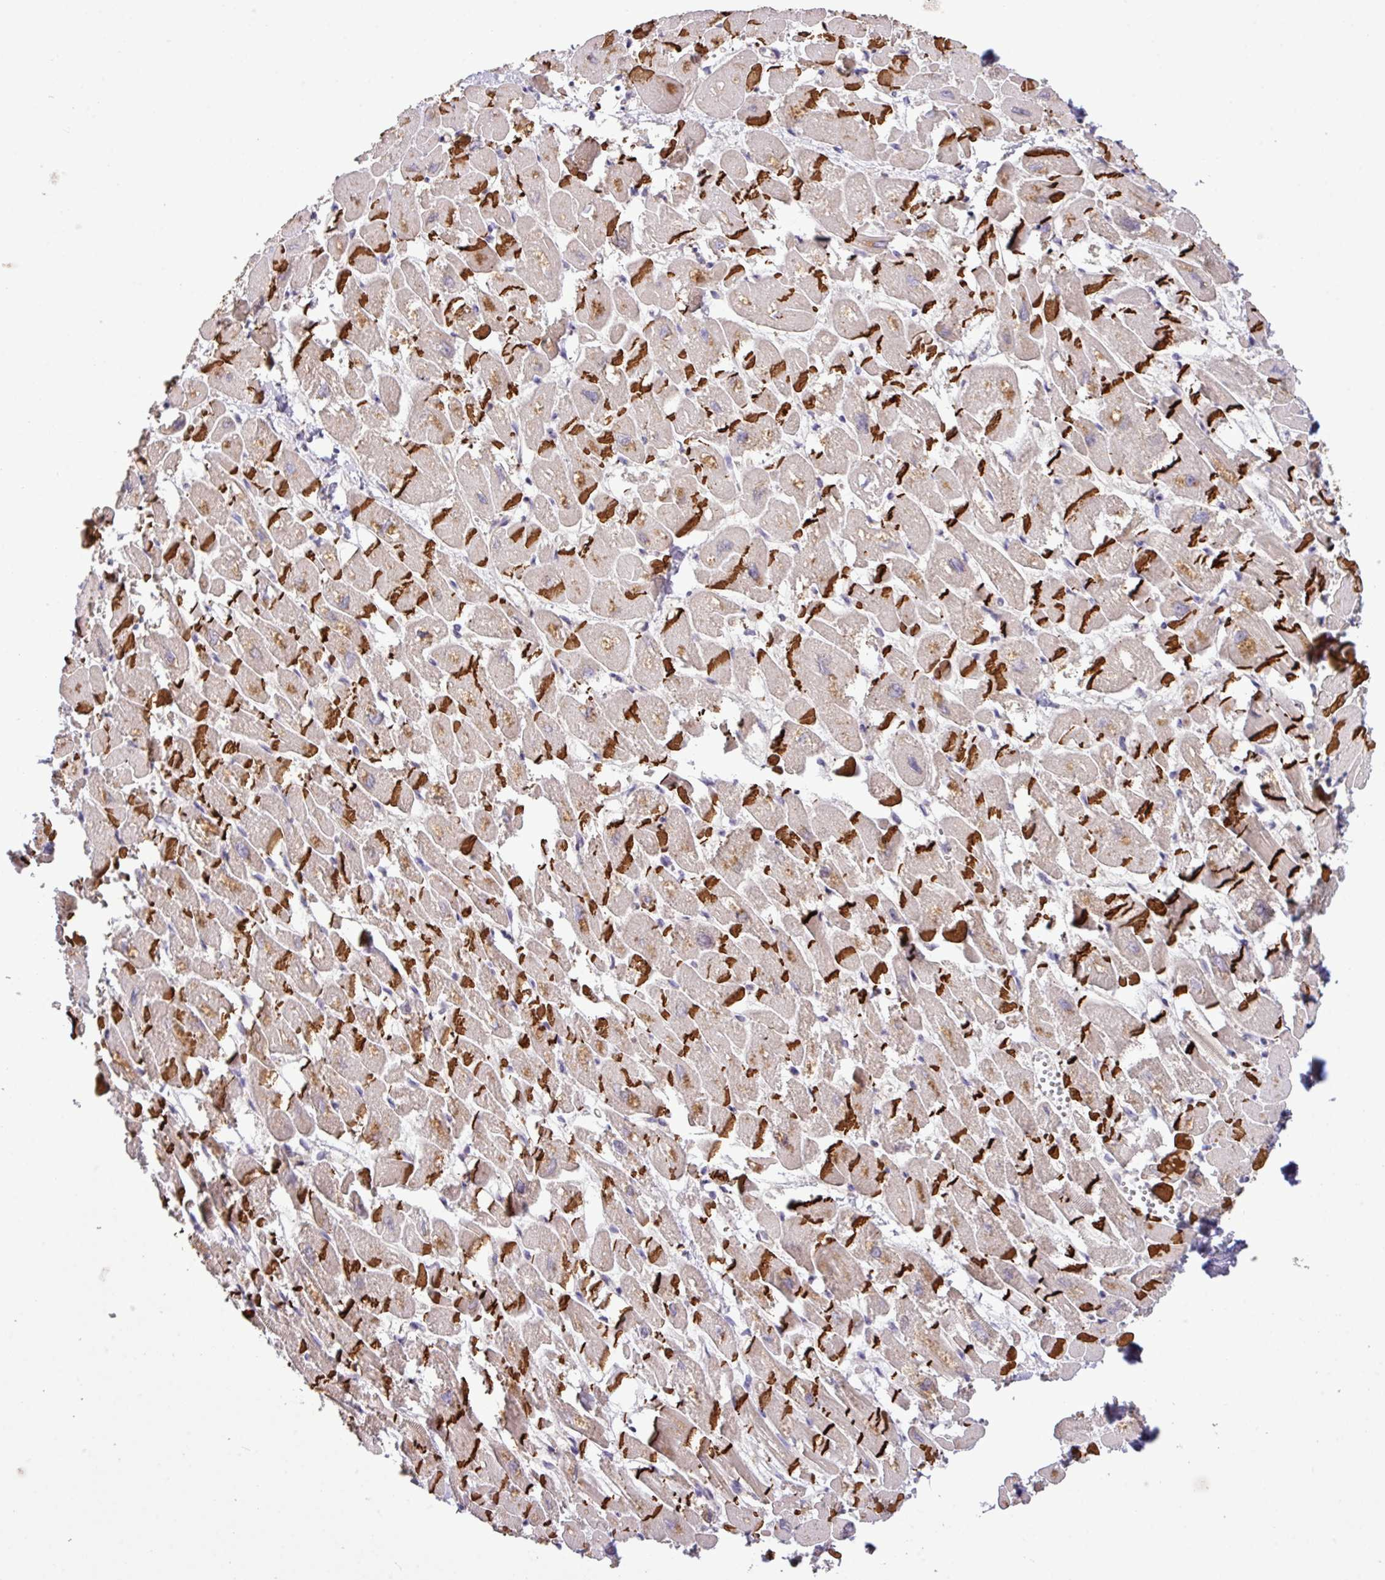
{"staining": {"intensity": "strong", "quantity": ">75%", "location": "cytoplasmic/membranous"}, "tissue": "heart muscle", "cell_type": "Cardiomyocytes", "image_type": "normal", "snomed": [{"axis": "morphology", "description": "Normal tissue, NOS"}, {"axis": "topography", "description": "Heart"}], "caption": "This photomicrograph shows unremarkable heart muscle stained with immunohistochemistry (IHC) to label a protein in brown. The cytoplasmic/membranous of cardiomyocytes show strong positivity for the protein. Nuclei are counter-stained blue.", "gene": "XIAP", "patient": {"sex": "male", "age": 54}}